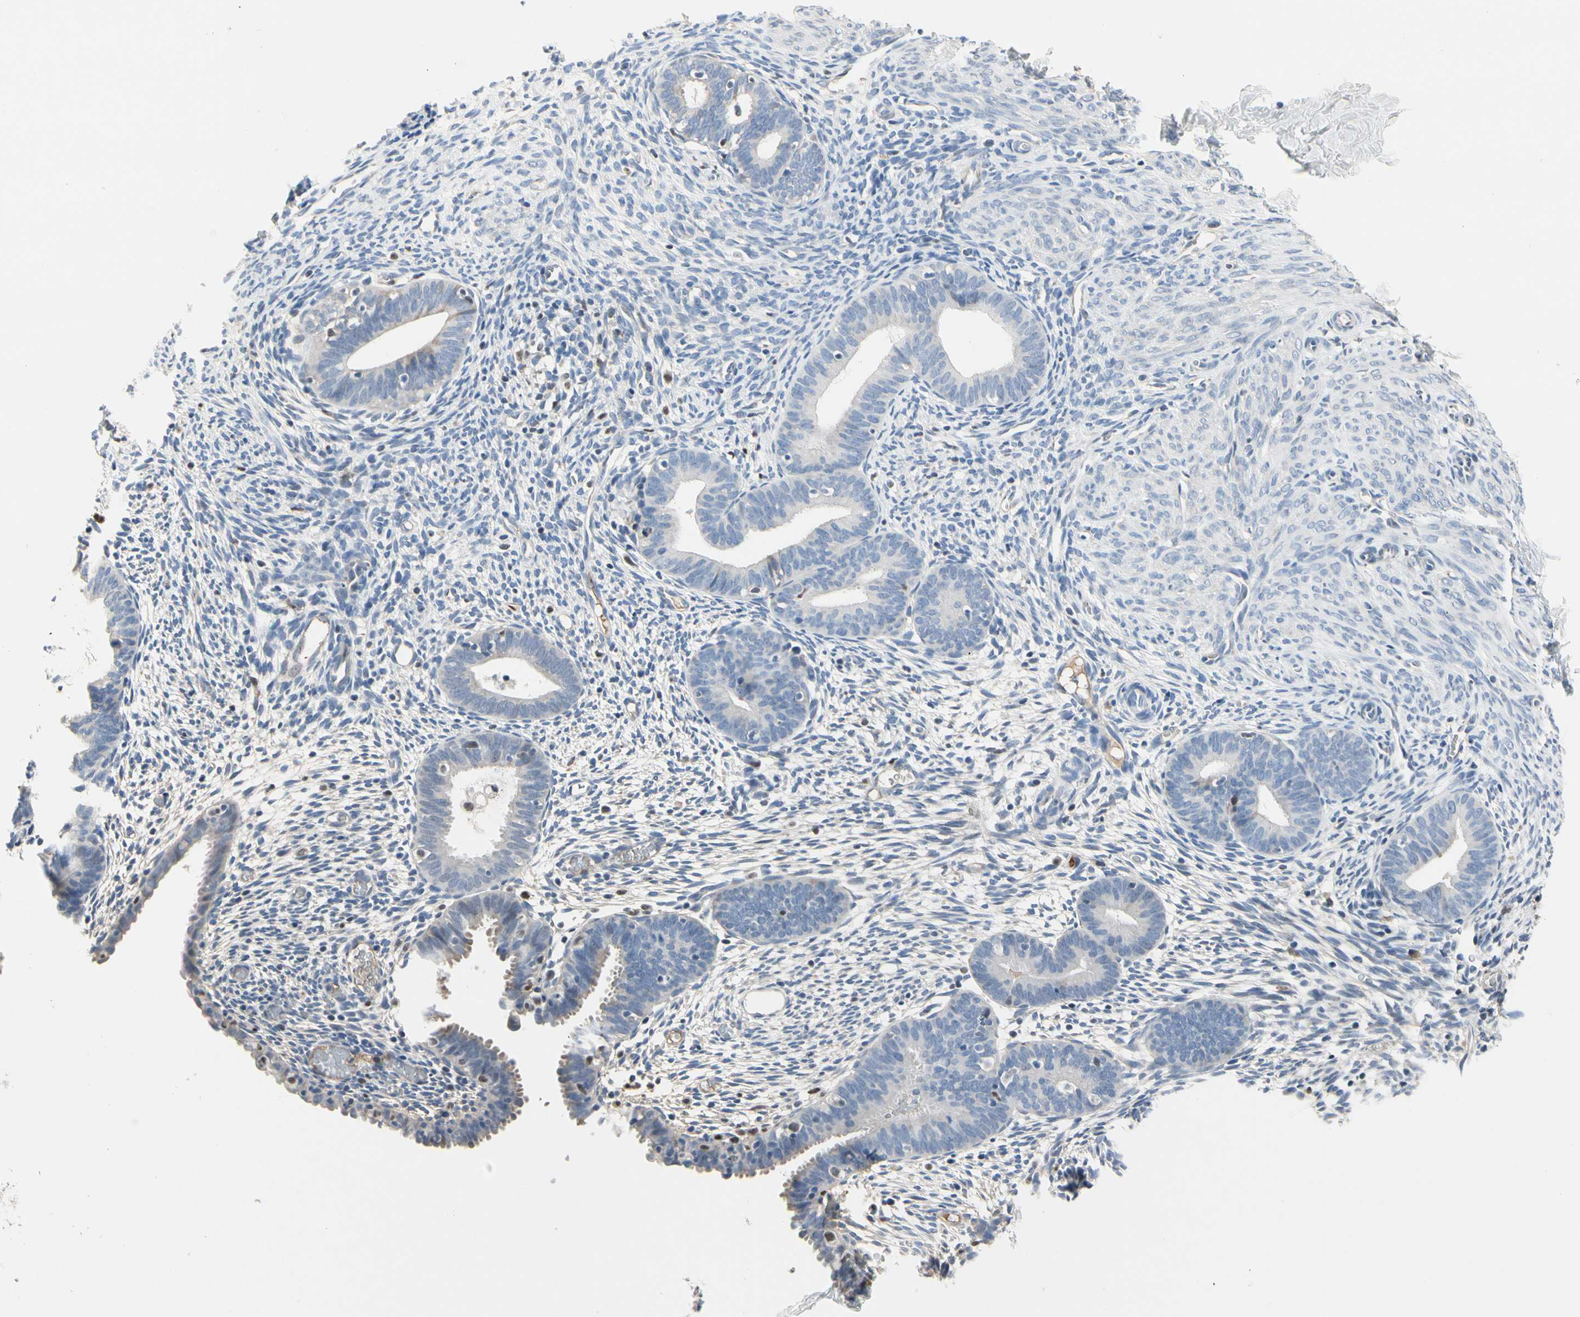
{"staining": {"intensity": "negative", "quantity": "none", "location": "none"}, "tissue": "endometrium", "cell_type": "Cells in endometrial stroma", "image_type": "normal", "snomed": [{"axis": "morphology", "description": "Normal tissue, NOS"}, {"axis": "morphology", "description": "Atrophy, NOS"}, {"axis": "topography", "description": "Uterus"}, {"axis": "topography", "description": "Endometrium"}], "caption": "Endometrium stained for a protein using immunohistochemistry (IHC) reveals no expression cells in endometrial stroma.", "gene": "ECRG4", "patient": {"sex": "female", "age": 68}}